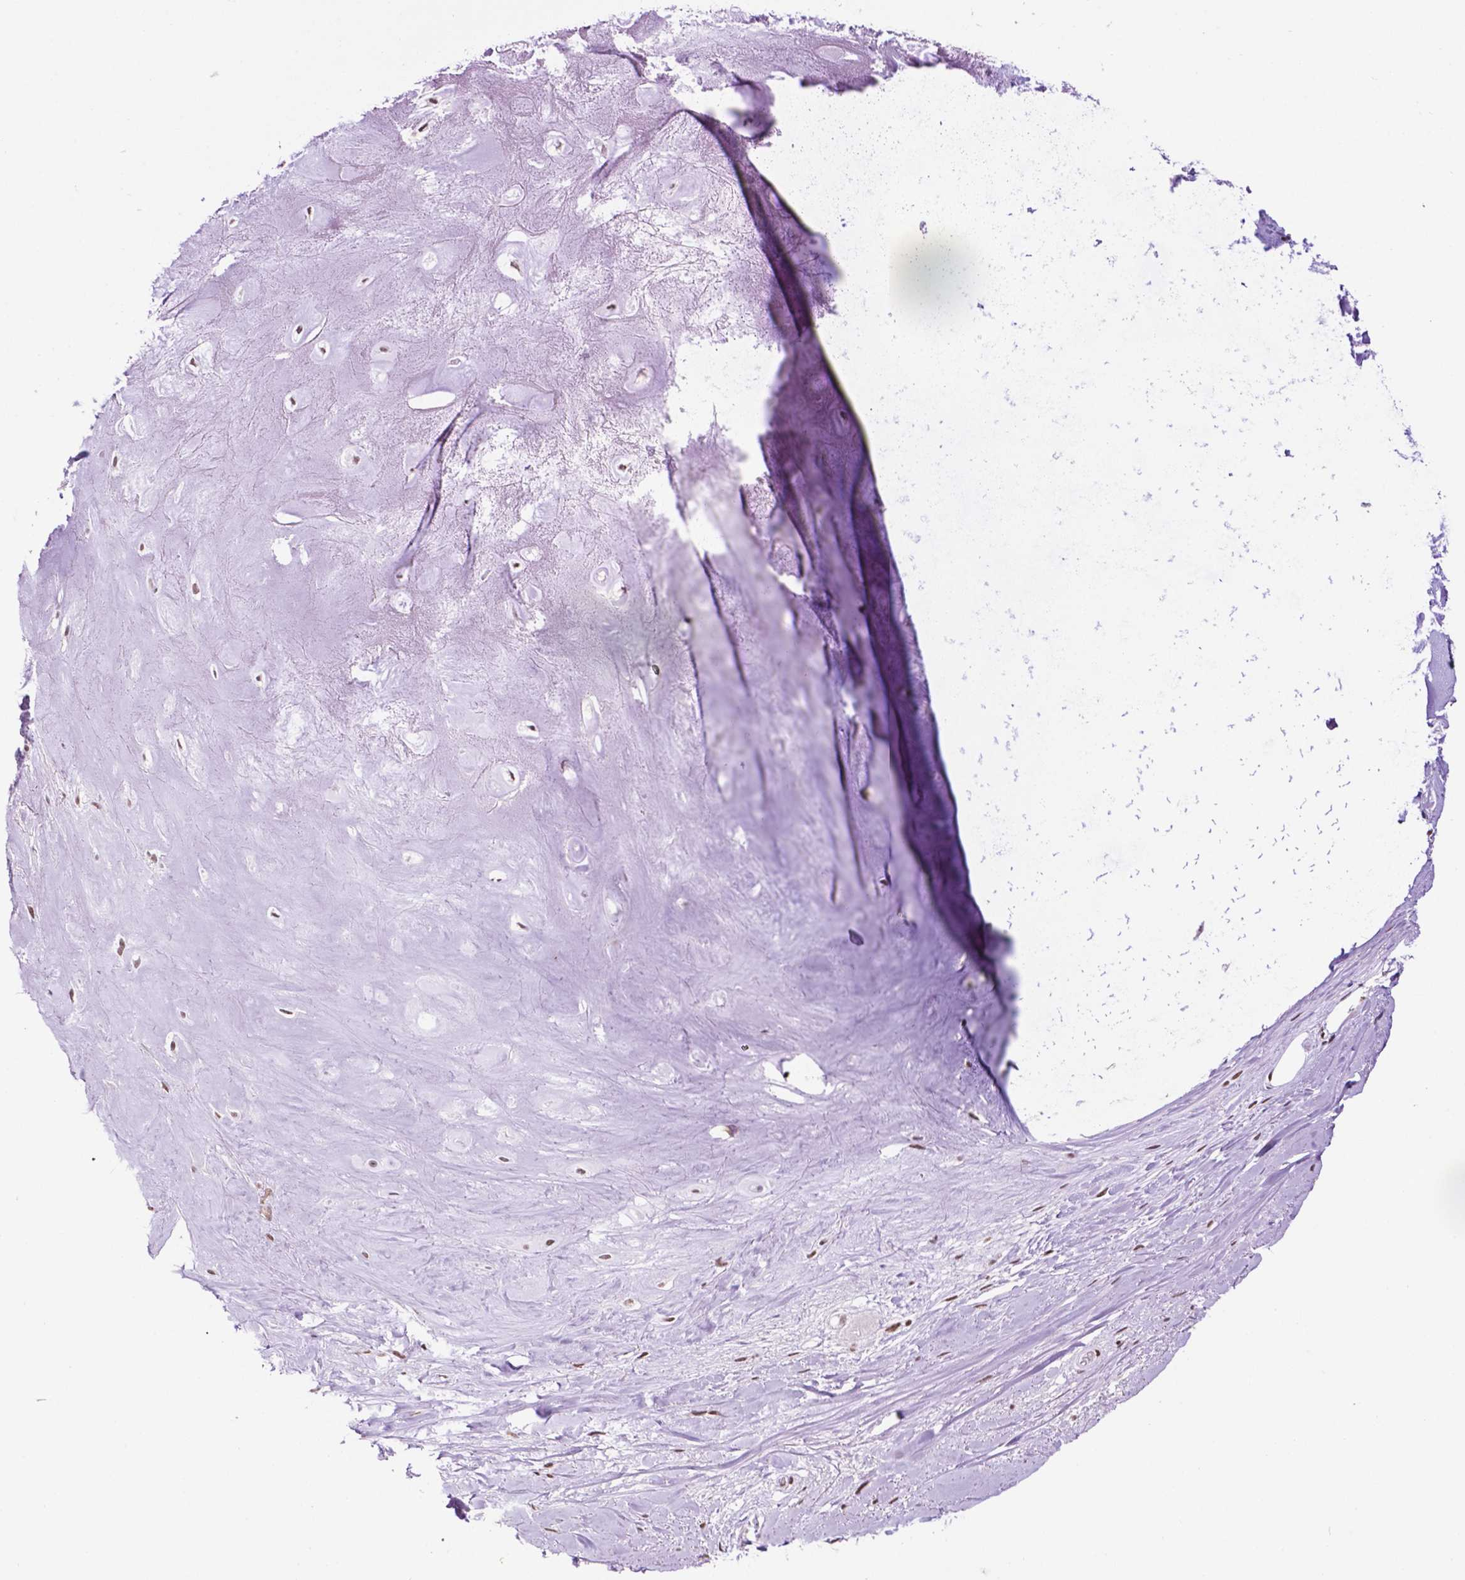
{"staining": {"intensity": "moderate", "quantity": "25%-75%", "location": "nuclear"}, "tissue": "soft tissue", "cell_type": "Chondrocytes", "image_type": "normal", "snomed": [{"axis": "morphology", "description": "Normal tissue, NOS"}, {"axis": "topography", "description": "Cartilage tissue"}], "caption": "This image reveals immunohistochemistry (IHC) staining of normal soft tissue, with medium moderate nuclear expression in about 25%-75% of chondrocytes.", "gene": "CCAR2", "patient": {"sex": "male", "age": 57}}